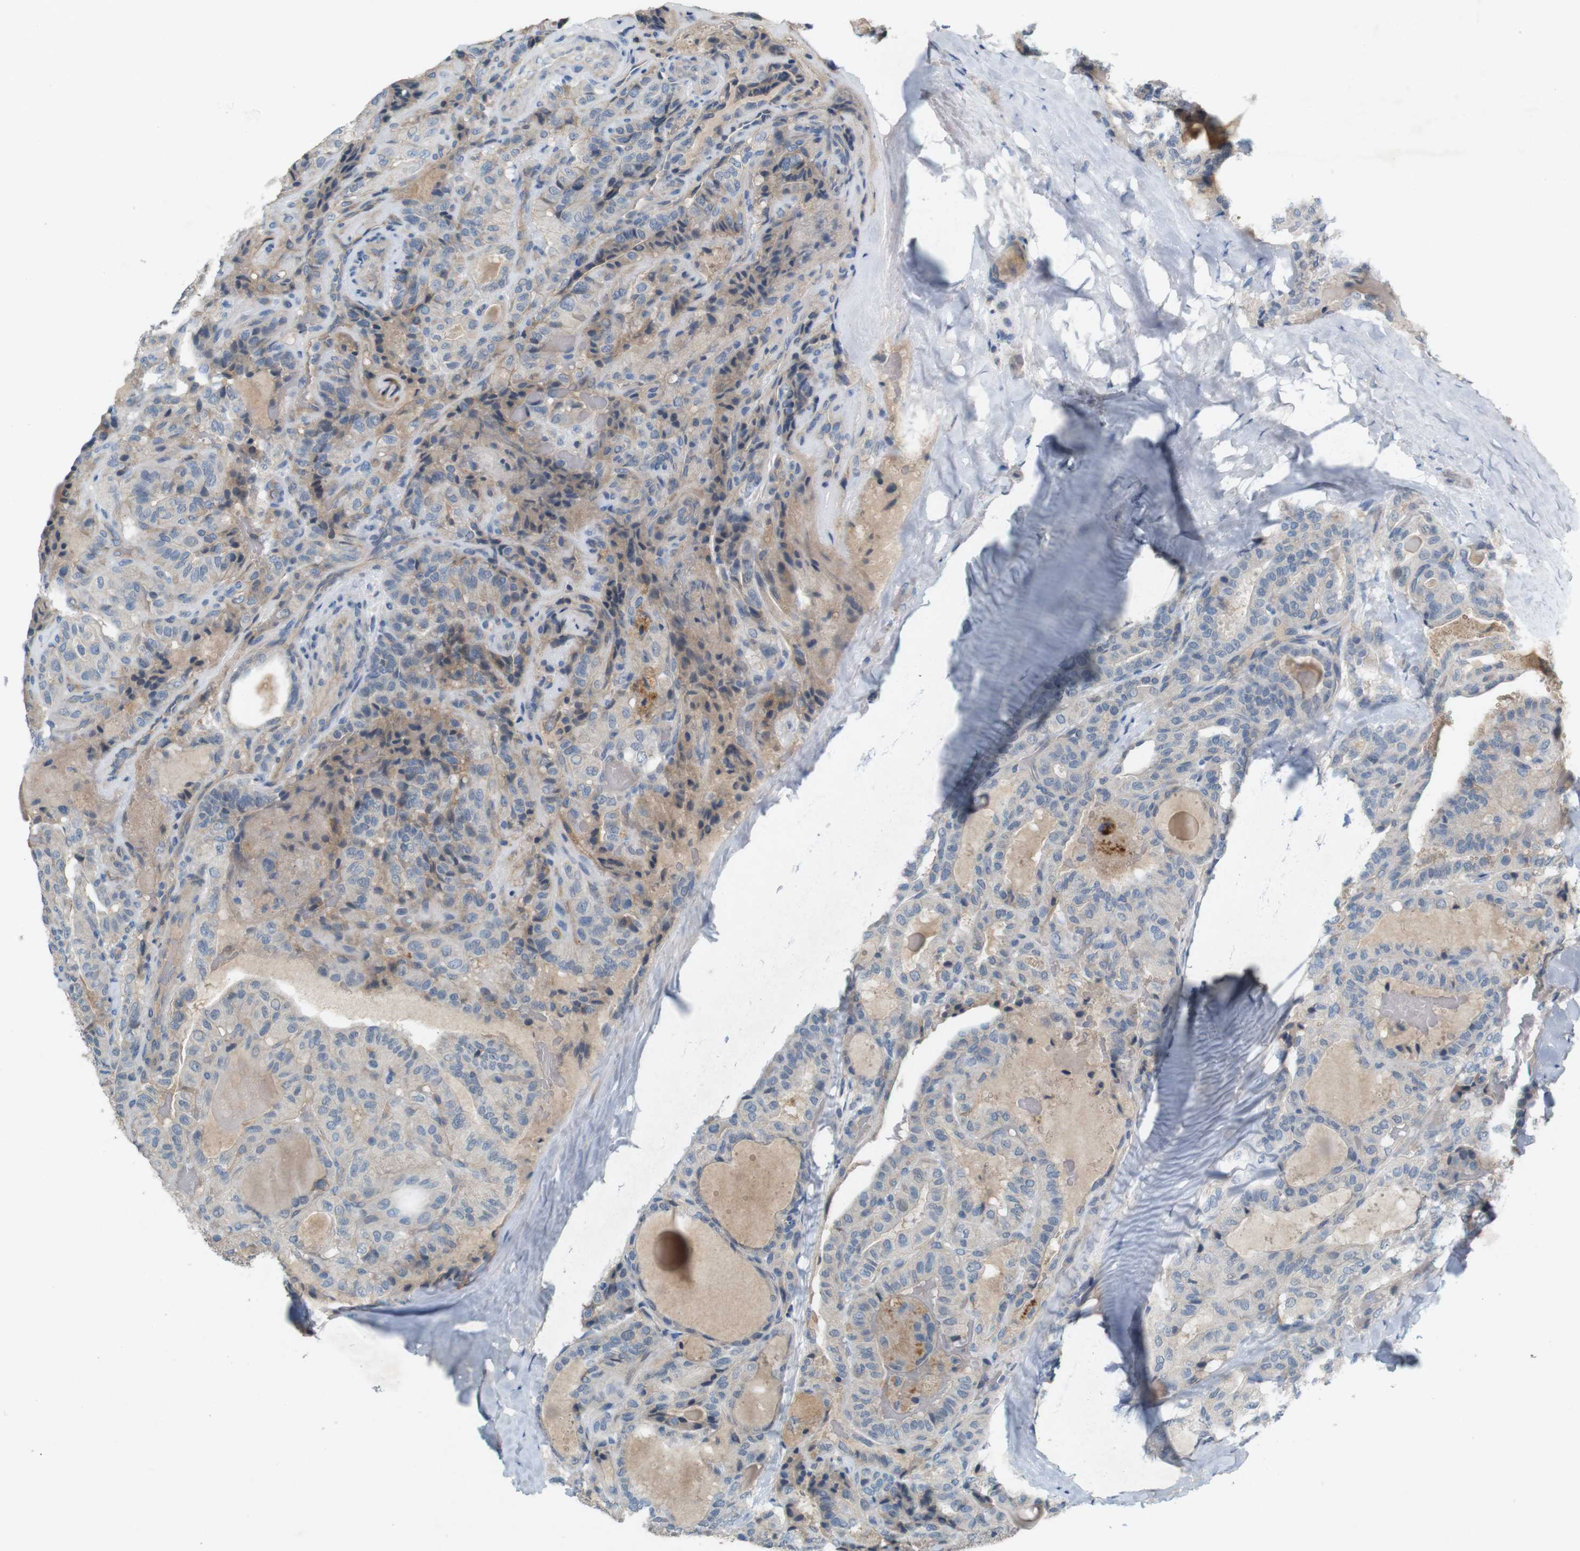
{"staining": {"intensity": "weak", "quantity": "25%-75%", "location": "cytoplasmic/membranous"}, "tissue": "thyroid cancer", "cell_type": "Tumor cells", "image_type": "cancer", "snomed": [{"axis": "morphology", "description": "Papillary adenocarcinoma, NOS"}, {"axis": "topography", "description": "Thyroid gland"}], "caption": "Papillary adenocarcinoma (thyroid) was stained to show a protein in brown. There is low levels of weak cytoplasmic/membranous expression in approximately 25%-75% of tumor cells.", "gene": "PVR", "patient": {"sex": "male", "age": 77}}